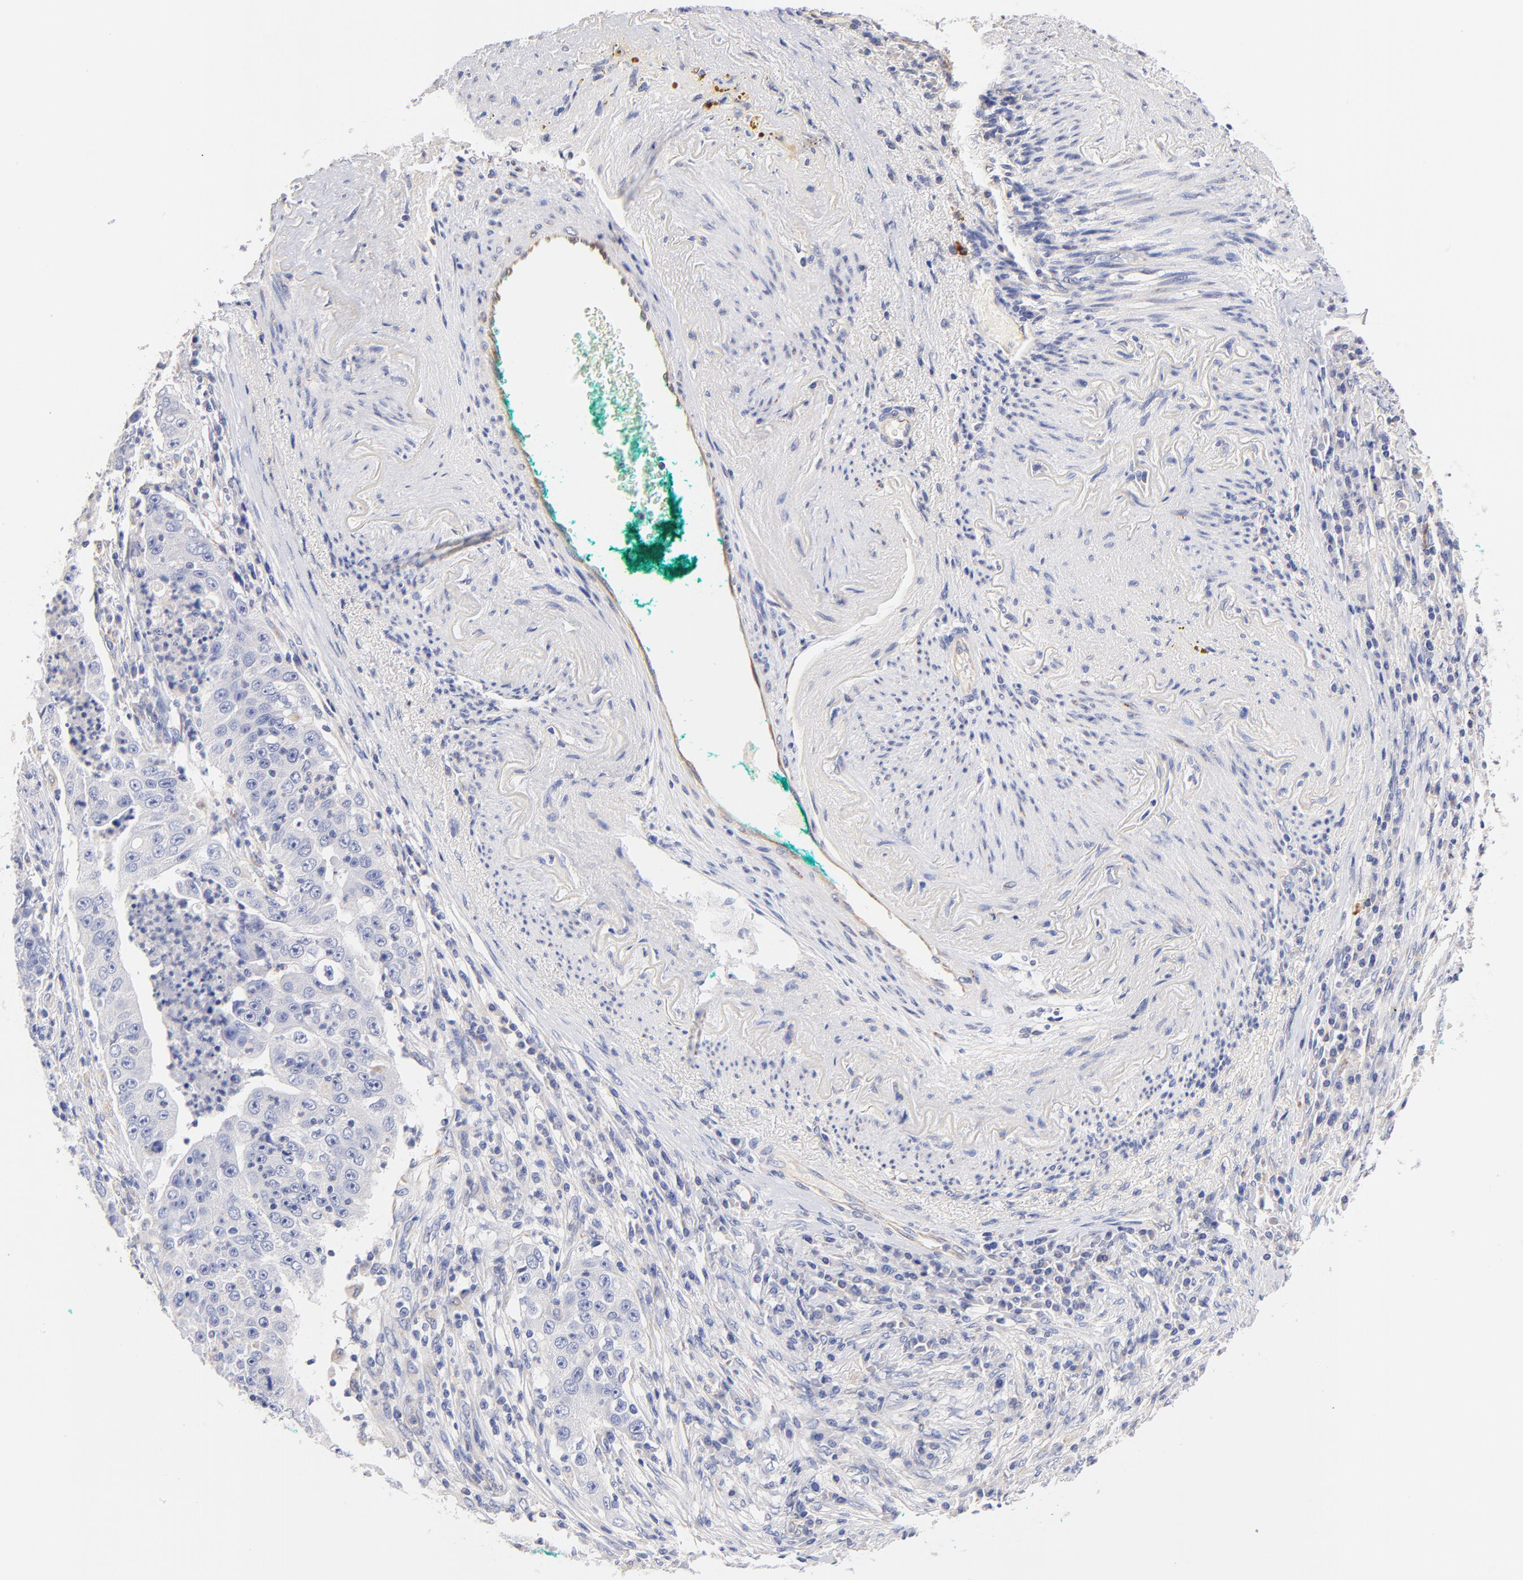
{"staining": {"intensity": "negative", "quantity": "none", "location": "none"}, "tissue": "lung cancer", "cell_type": "Tumor cells", "image_type": "cancer", "snomed": [{"axis": "morphology", "description": "Squamous cell carcinoma, NOS"}, {"axis": "topography", "description": "Lung"}], "caption": "The immunohistochemistry image has no significant expression in tumor cells of squamous cell carcinoma (lung) tissue. (DAB immunohistochemistry visualized using brightfield microscopy, high magnification).", "gene": "HS3ST1", "patient": {"sex": "male", "age": 64}}